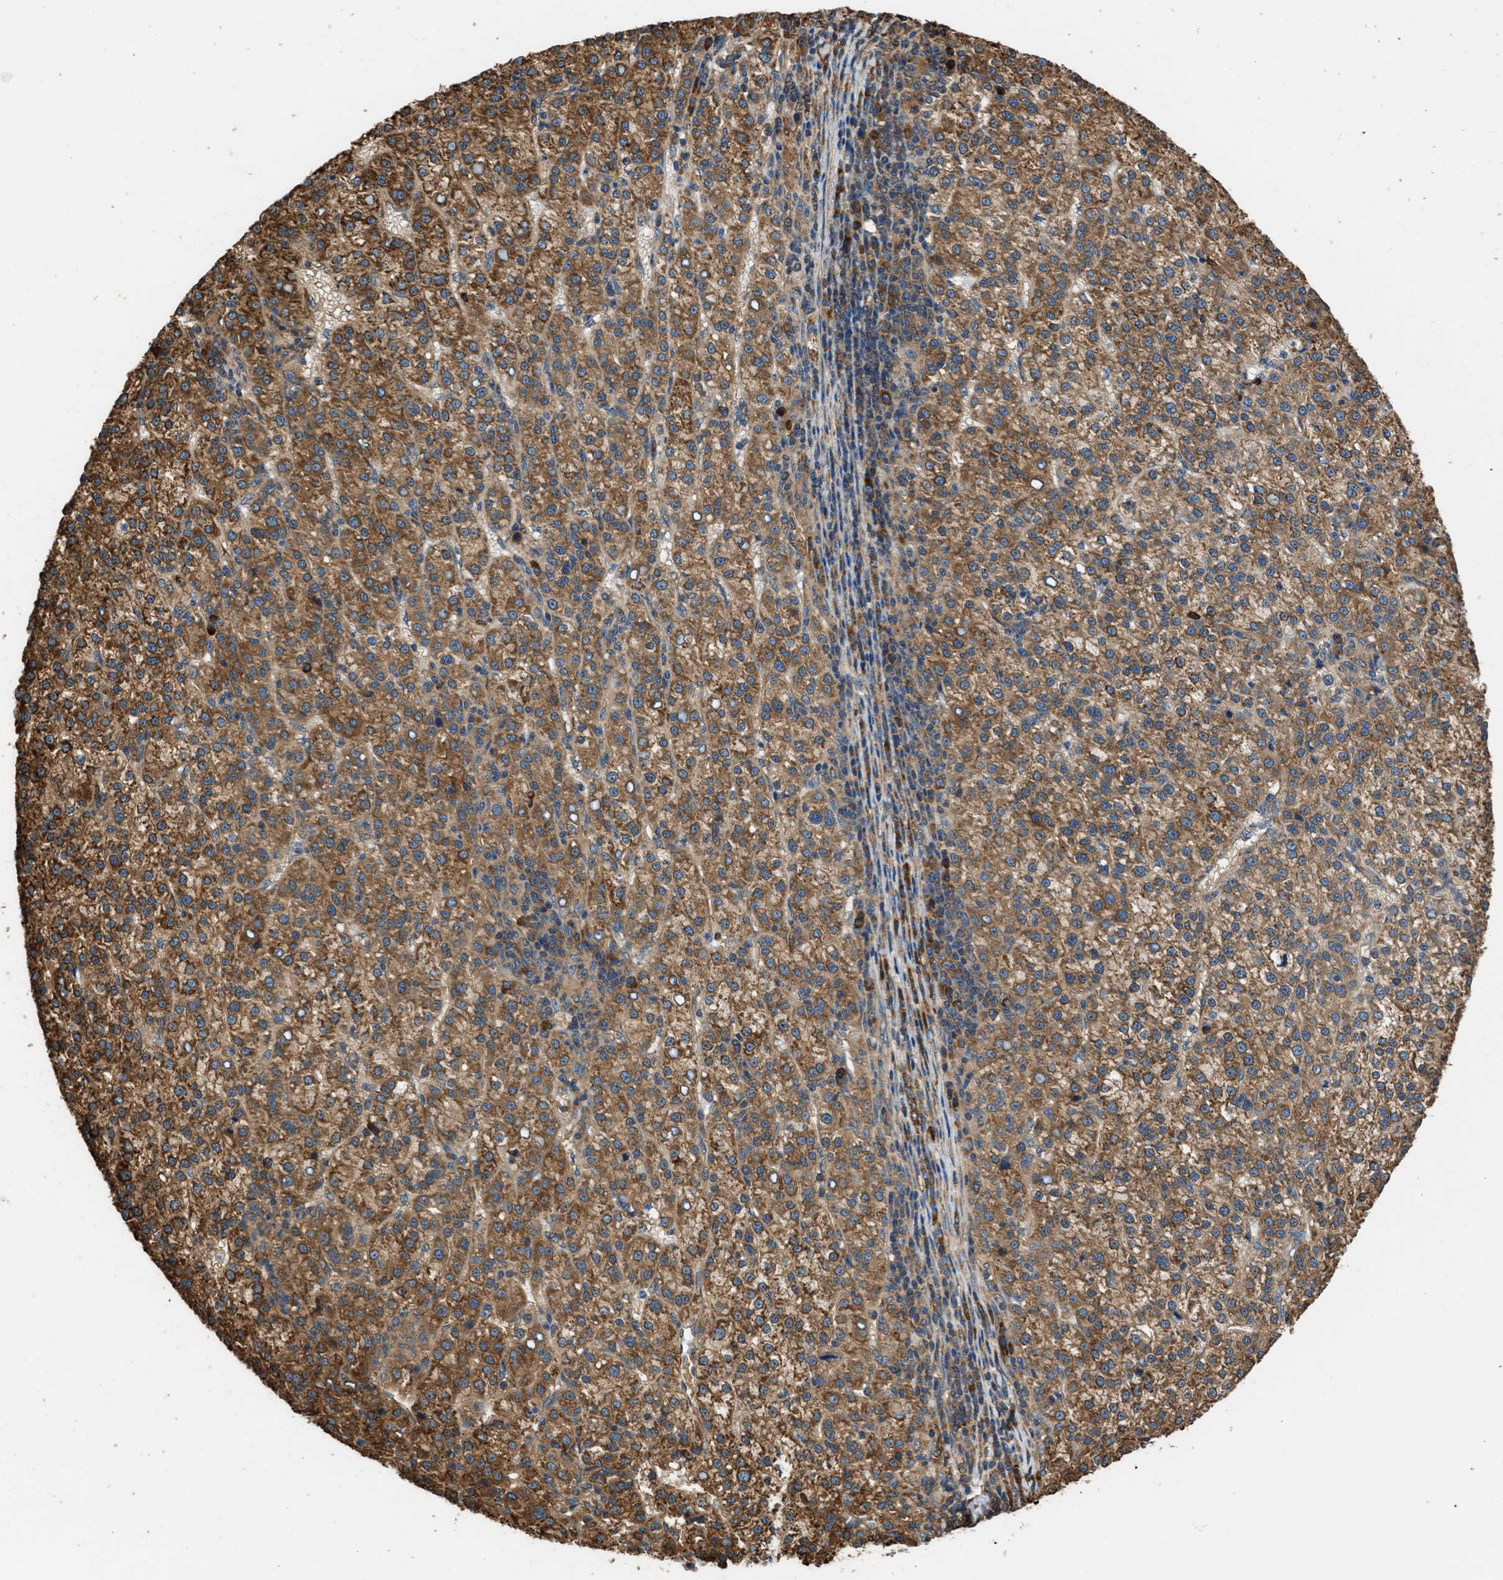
{"staining": {"intensity": "moderate", "quantity": ">75%", "location": "cytoplasmic/membranous"}, "tissue": "liver cancer", "cell_type": "Tumor cells", "image_type": "cancer", "snomed": [{"axis": "morphology", "description": "Carcinoma, Hepatocellular, NOS"}, {"axis": "topography", "description": "Liver"}], "caption": "Protein analysis of liver cancer tissue shows moderate cytoplasmic/membranous staining in about >75% of tumor cells.", "gene": "SLC36A4", "patient": {"sex": "female", "age": 58}}